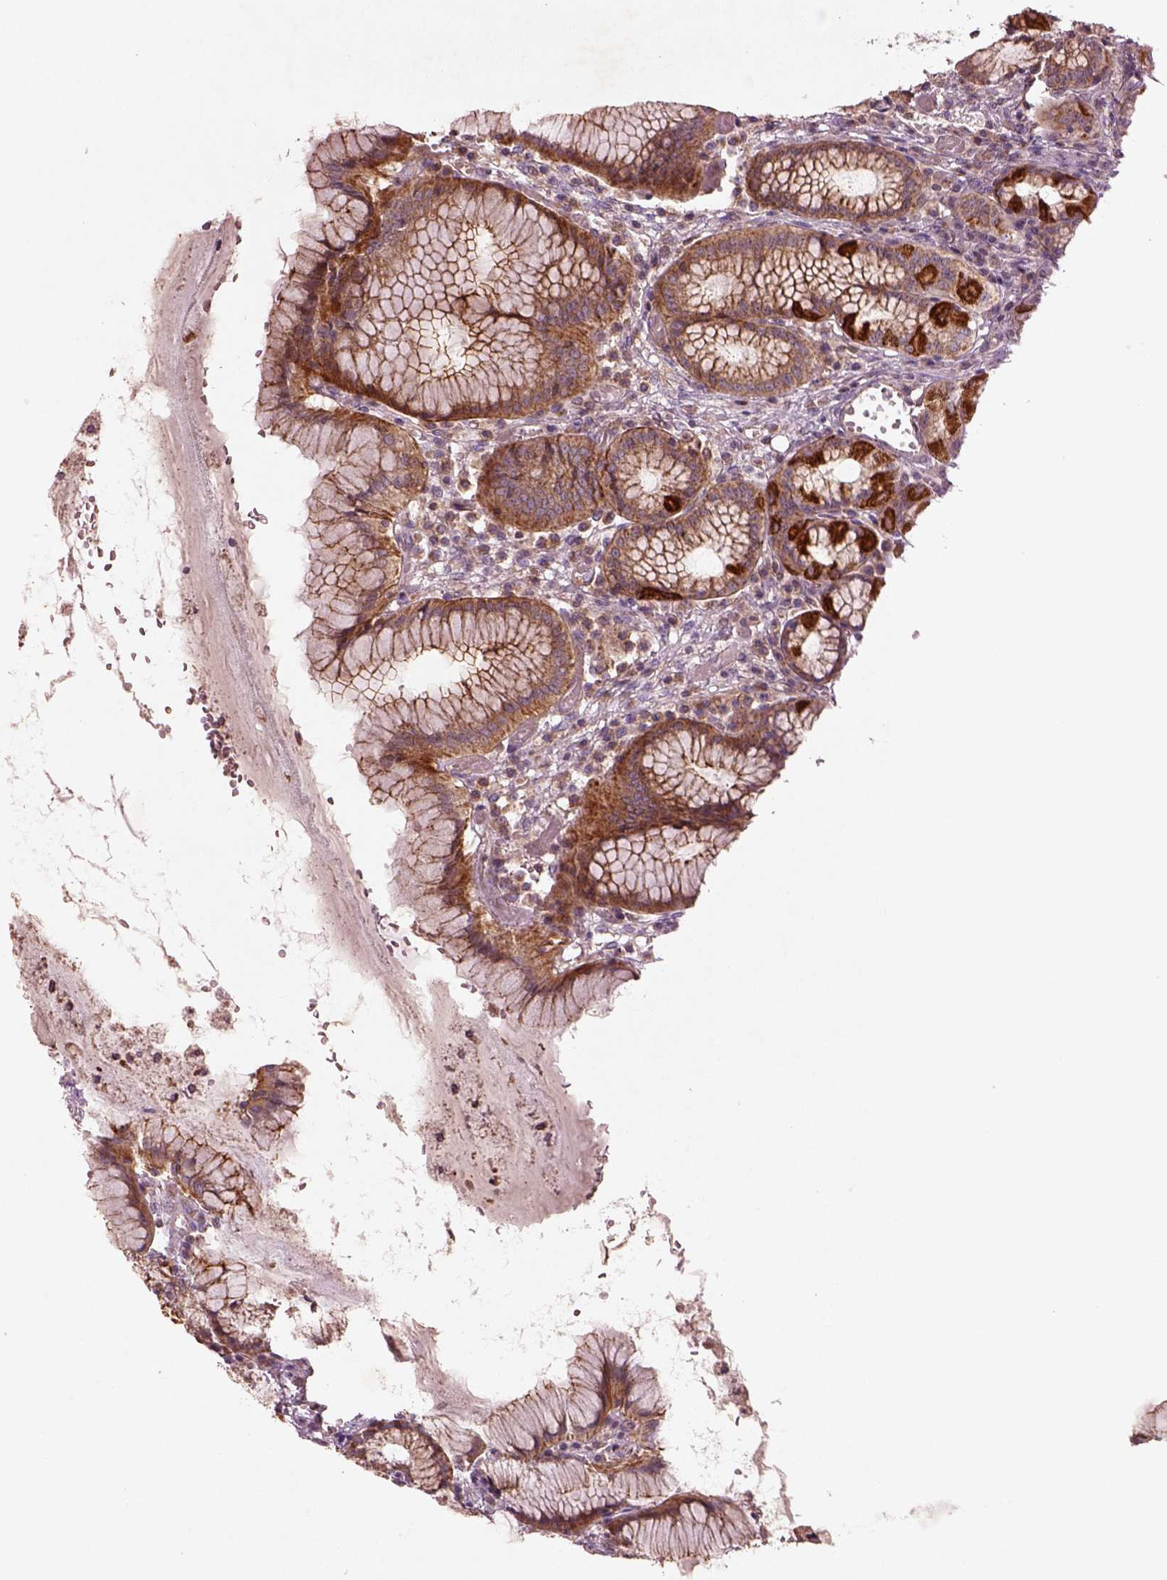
{"staining": {"intensity": "strong", "quantity": "25%-75%", "location": "cytoplasmic/membranous"}, "tissue": "stomach", "cell_type": "Glandular cells", "image_type": "normal", "snomed": [{"axis": "morphology", "description": "Normal tissue, NOS"}, {"axis": "topography", "description": "Stomach"}], "caption": "Immunohistochemistry photomicrograph of benign stomach: human stomach stained using IHC shows high levels of strong protein expression localized specifically in the cytoplasmic/membranous of glandular cells, appearing as a cytoplasmic/membranous brown color.", "gene": "SLC25A31", "patient": {"sex": "male", "age": 55}}